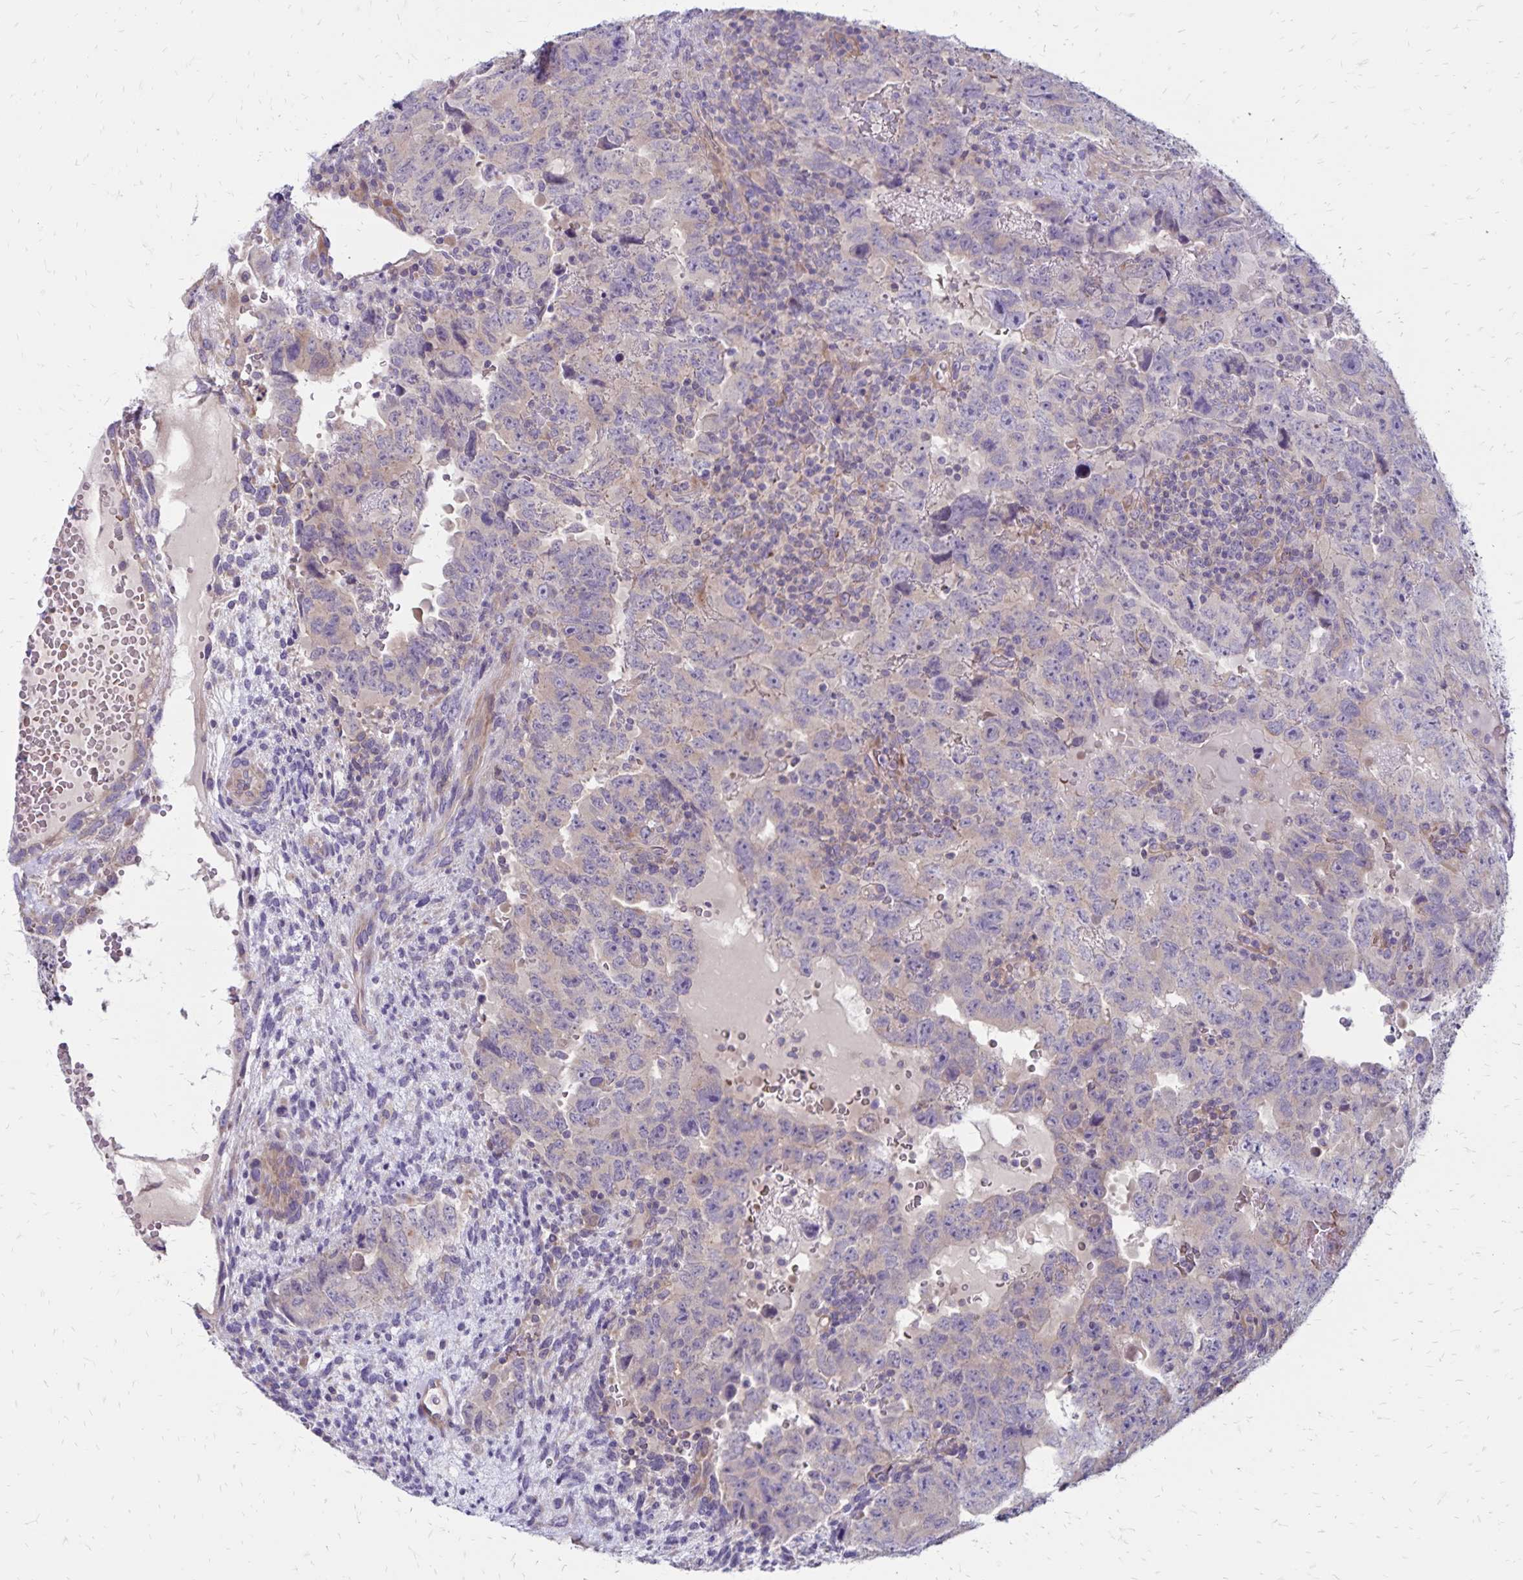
{"staining": {"intensity": "negative", "quantity": "none", "location": "none"}, "tissue": "testis cancer", "cell_type": "Tumor cells", "image_type": "cancer", "snomed": [{"axis": "morphology", "description": "Carcinoma, Embryonal, NOS"}, {"axis": "topography", "description": "Testis"}], "caption": "The immunohistochemistry (IHC) image has no significant expression in tumor cells of testis cancer tissue.", "gene": "FSD1", "patient": {"sex": "male", "age": 24}}